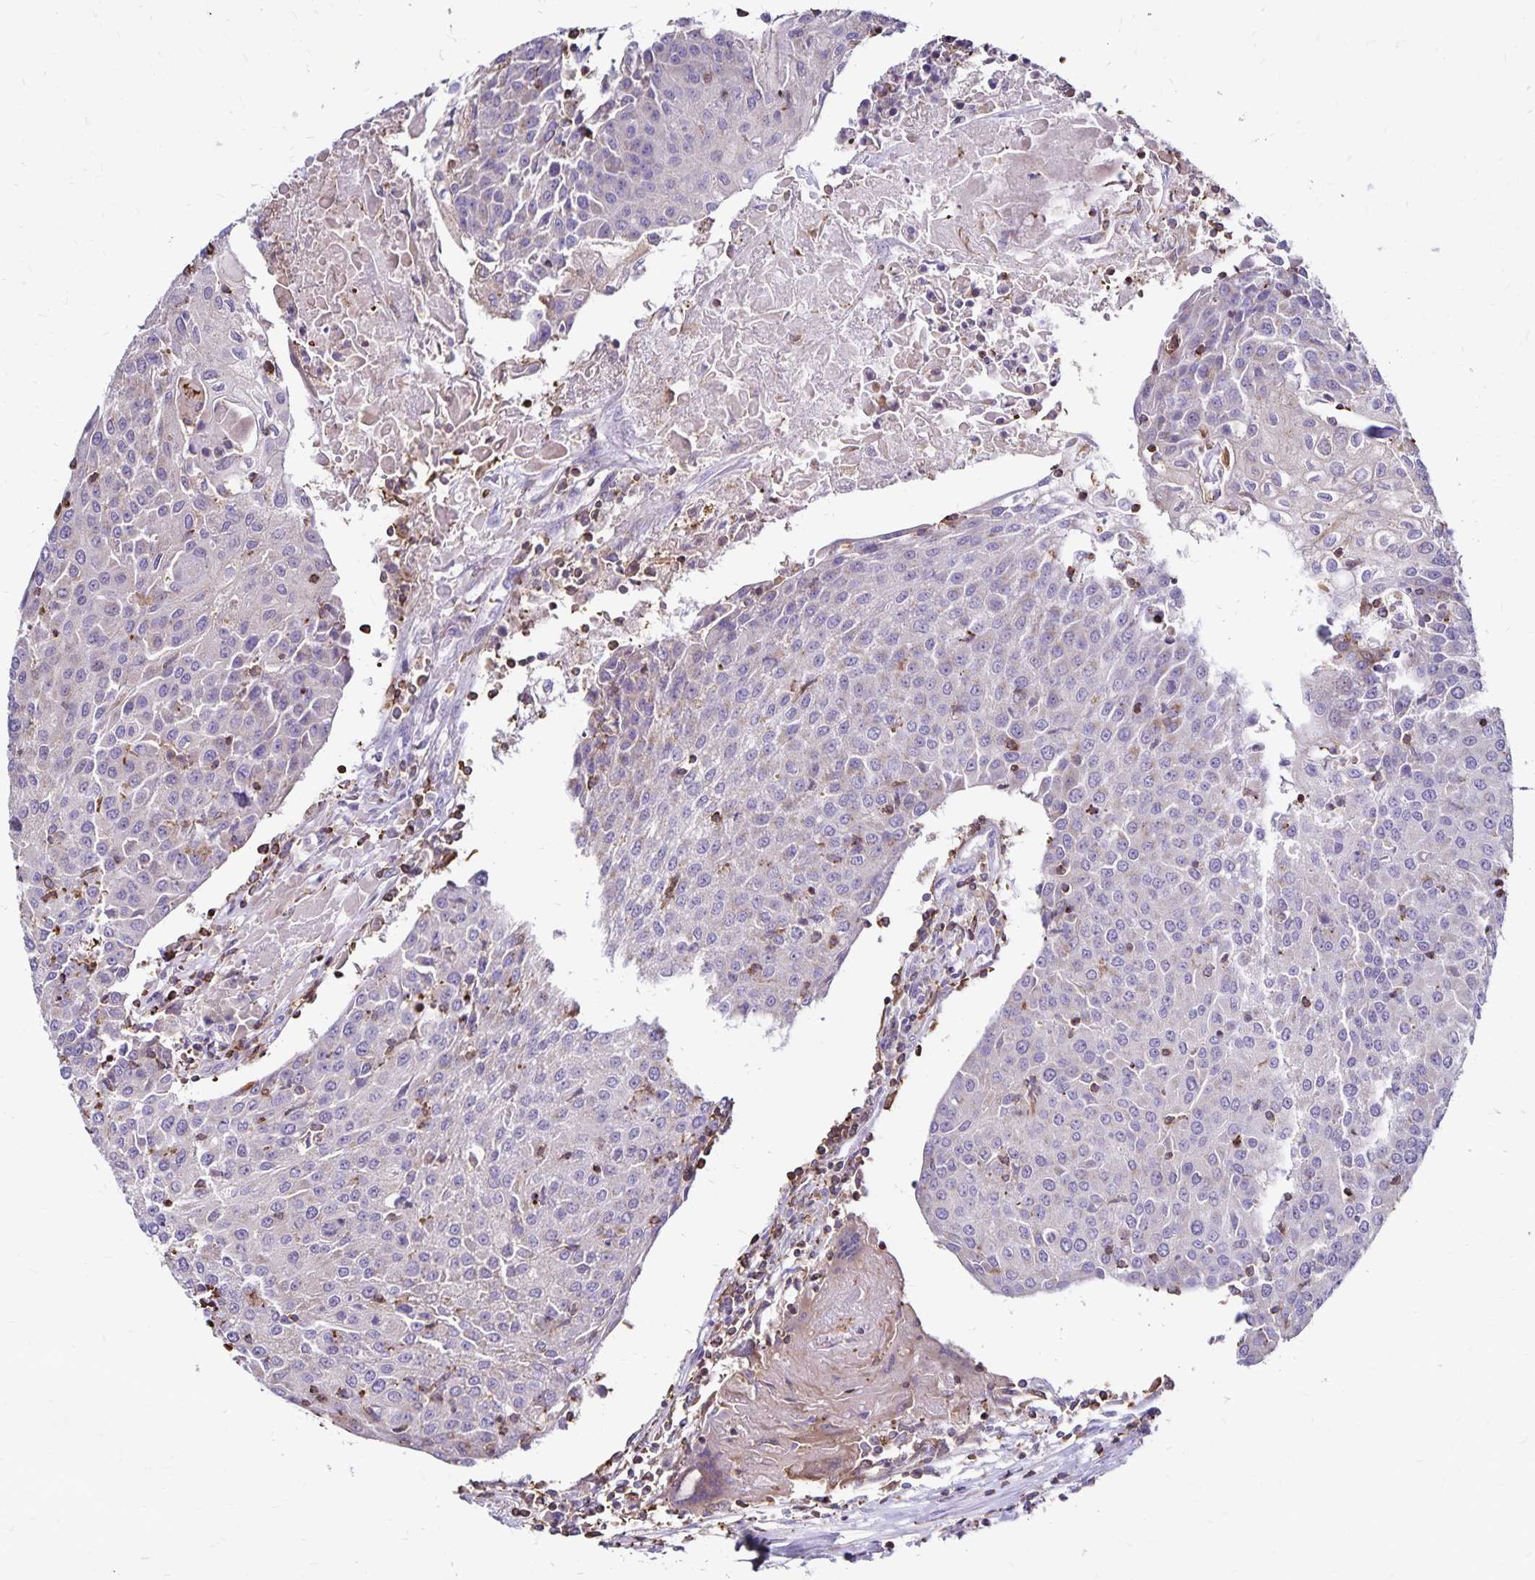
{"staining": {"intensity": "negative", "quantity": "none", "location": "none"}, "tissue": "urothelial cancer", "cell_type": "Tumor cells", "image_type": "cancer", "snomed": [{"axis": "morphology", "description": "Urothelial carcinoma, High grade"}, {"axis": "topography", "description": "Urinary bladder"}], "caption": "This is an immunohistochemistry micrograph of human high-grade urothelial carcinoma. There is no expression in tumor cells.", "gene": "NAGPA", "patient": {"sex": "female", "age": 85}}